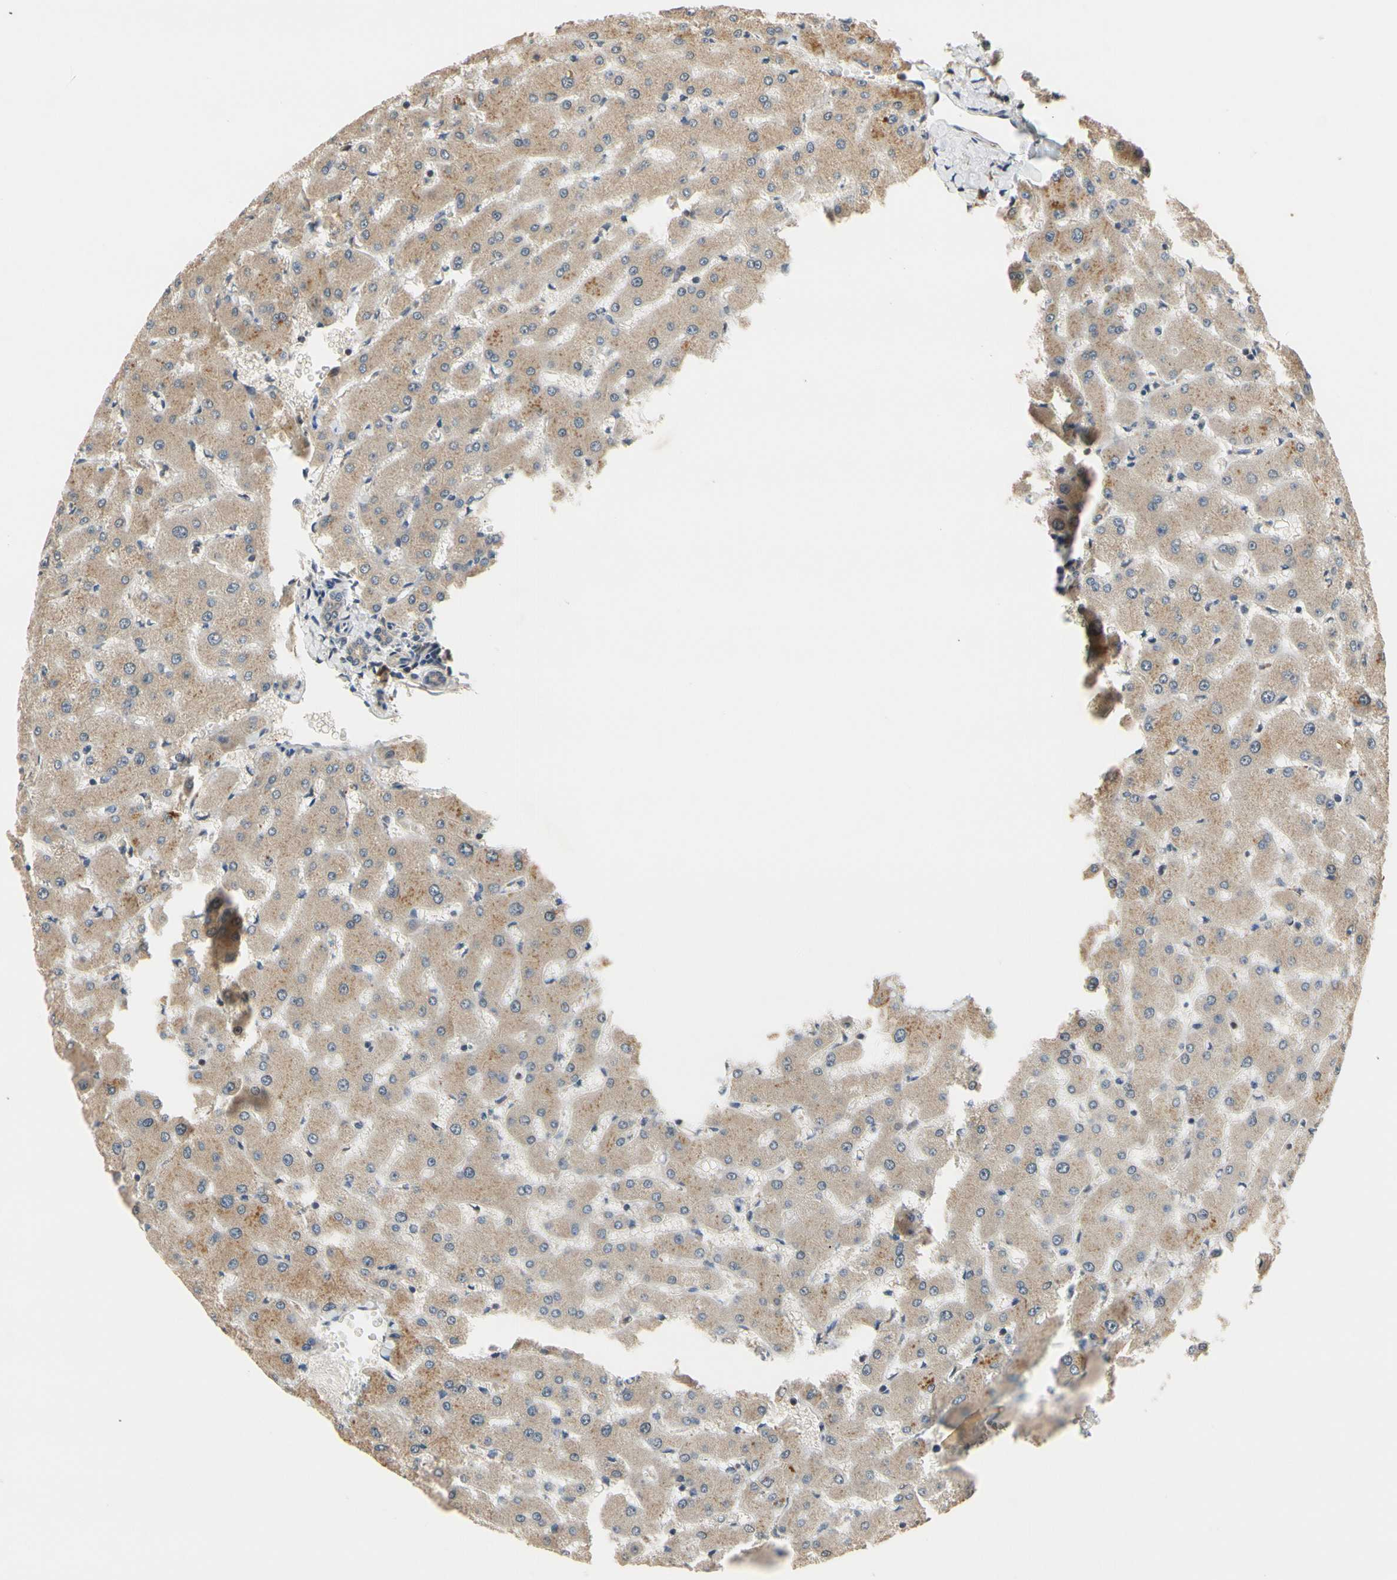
{"staining": {"intensity": "strong", "quantity": ">75%", "location": "cytoplasmic/membranous"}, "tissue": "liver", "cell_type": "Cholangiocytes", "image_type": "normal", "snomed": [{"axis": "morphology", "description": "Normal tissue, NOS"}, {"axis": "topography", "description": "Liver"}], "caption": "Cholangiocytes display strong cytoplasmic/membranous positivity in about >75% of cells in unremarkable liver. Nuclei are stained in blue.", "gene": "TMEM230", "patient": {"sex": "female", "age": 63}}